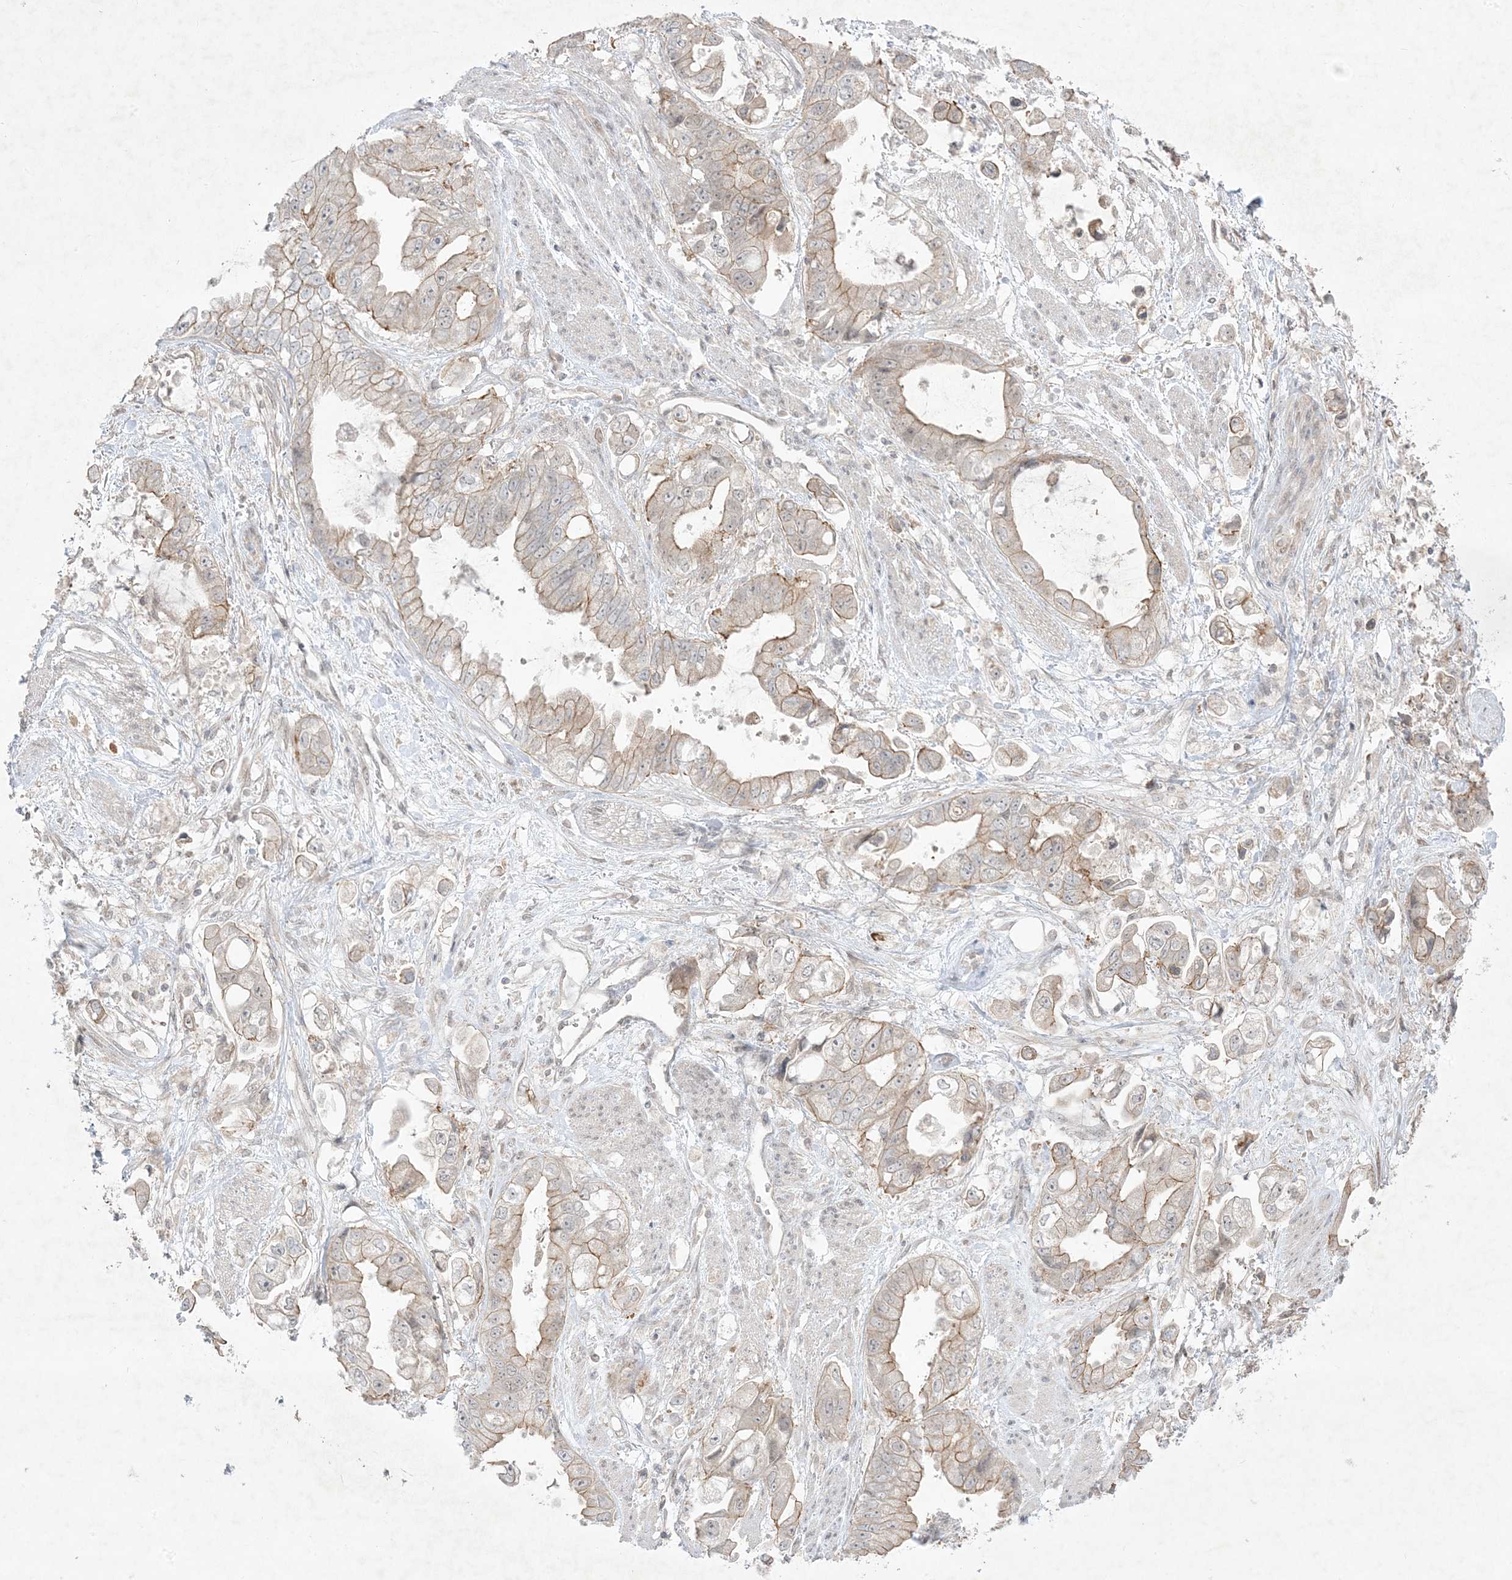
{"staining": {"intensity": "moderate", "quantity": "25%-75%", "location": "cytoplasmic/membranous"}, "tissue": "stomach cancer", "cell_type": "Tumor cells", "image_type": "cancer", "snomed": [{"axis": "morphology", "description": "Adenocarcinoma, NOS"}, {"axis": "topography", "description": "Stomach"}], "caption": "Brown immunohistochemical staining in stomach adenocarcinoma reveals moderate cytoplasmic/membranous staining in approximately 25%-75% of tumor cells.", "gene": "PTK6", "patient": {"sex": "male", "age": 62}}